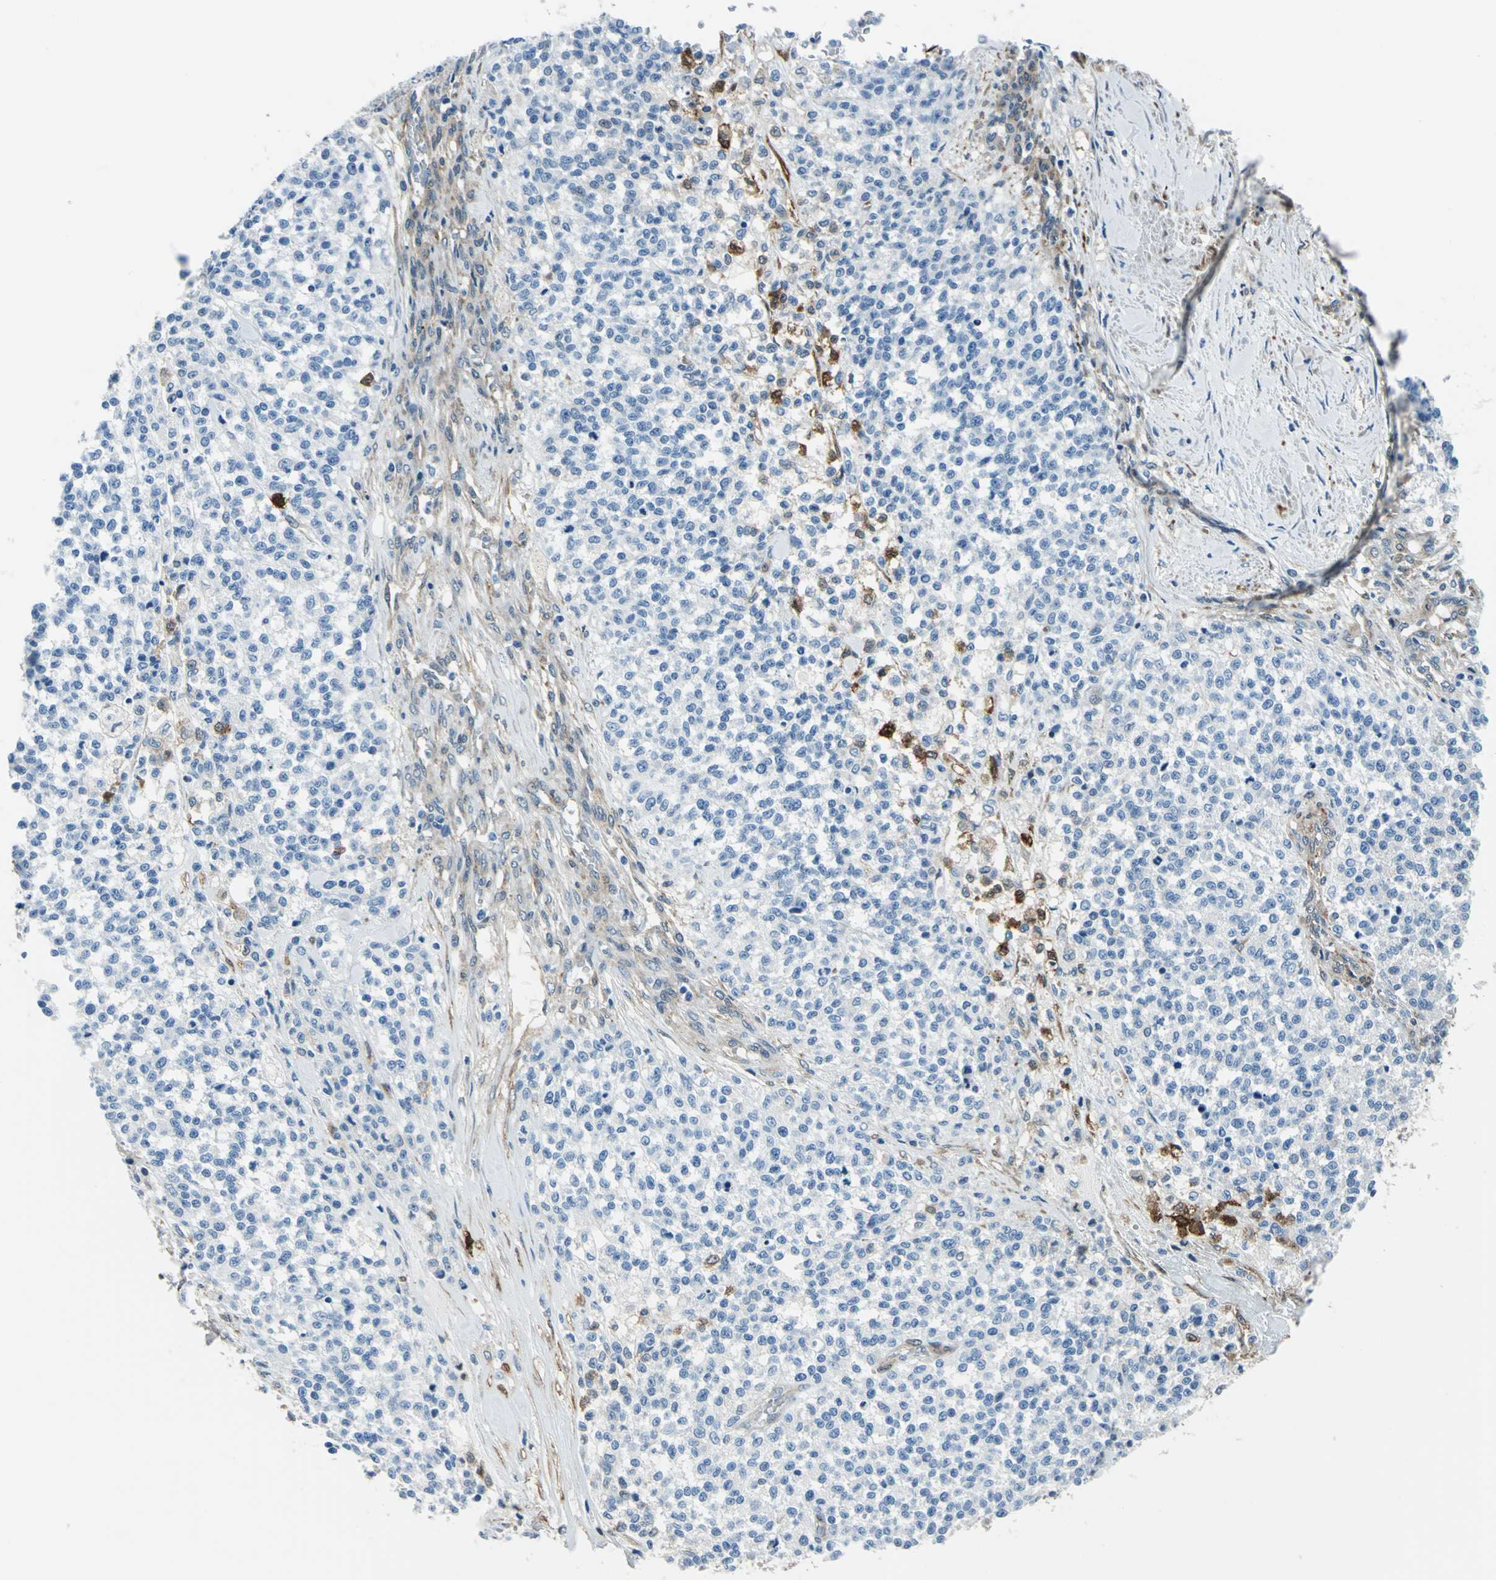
{"staining": {"intensity": "negative", "quantity": "none", "location": "none"}, "tissue": "testis cancer", "cell_type": "Tumor cells", "image_type": "cancer", "snomed": [{"axis": "morphology", "description": "Seminoma, NOS"}, {"axis": "topography", "description": "Testis"}], "caption": "DAB immunohistochemical staining of human testis cancer demonstrates no significant staining in tumor cells.", "gene": "HSPB1", "patient": {"sex": "male", "age": 59}}